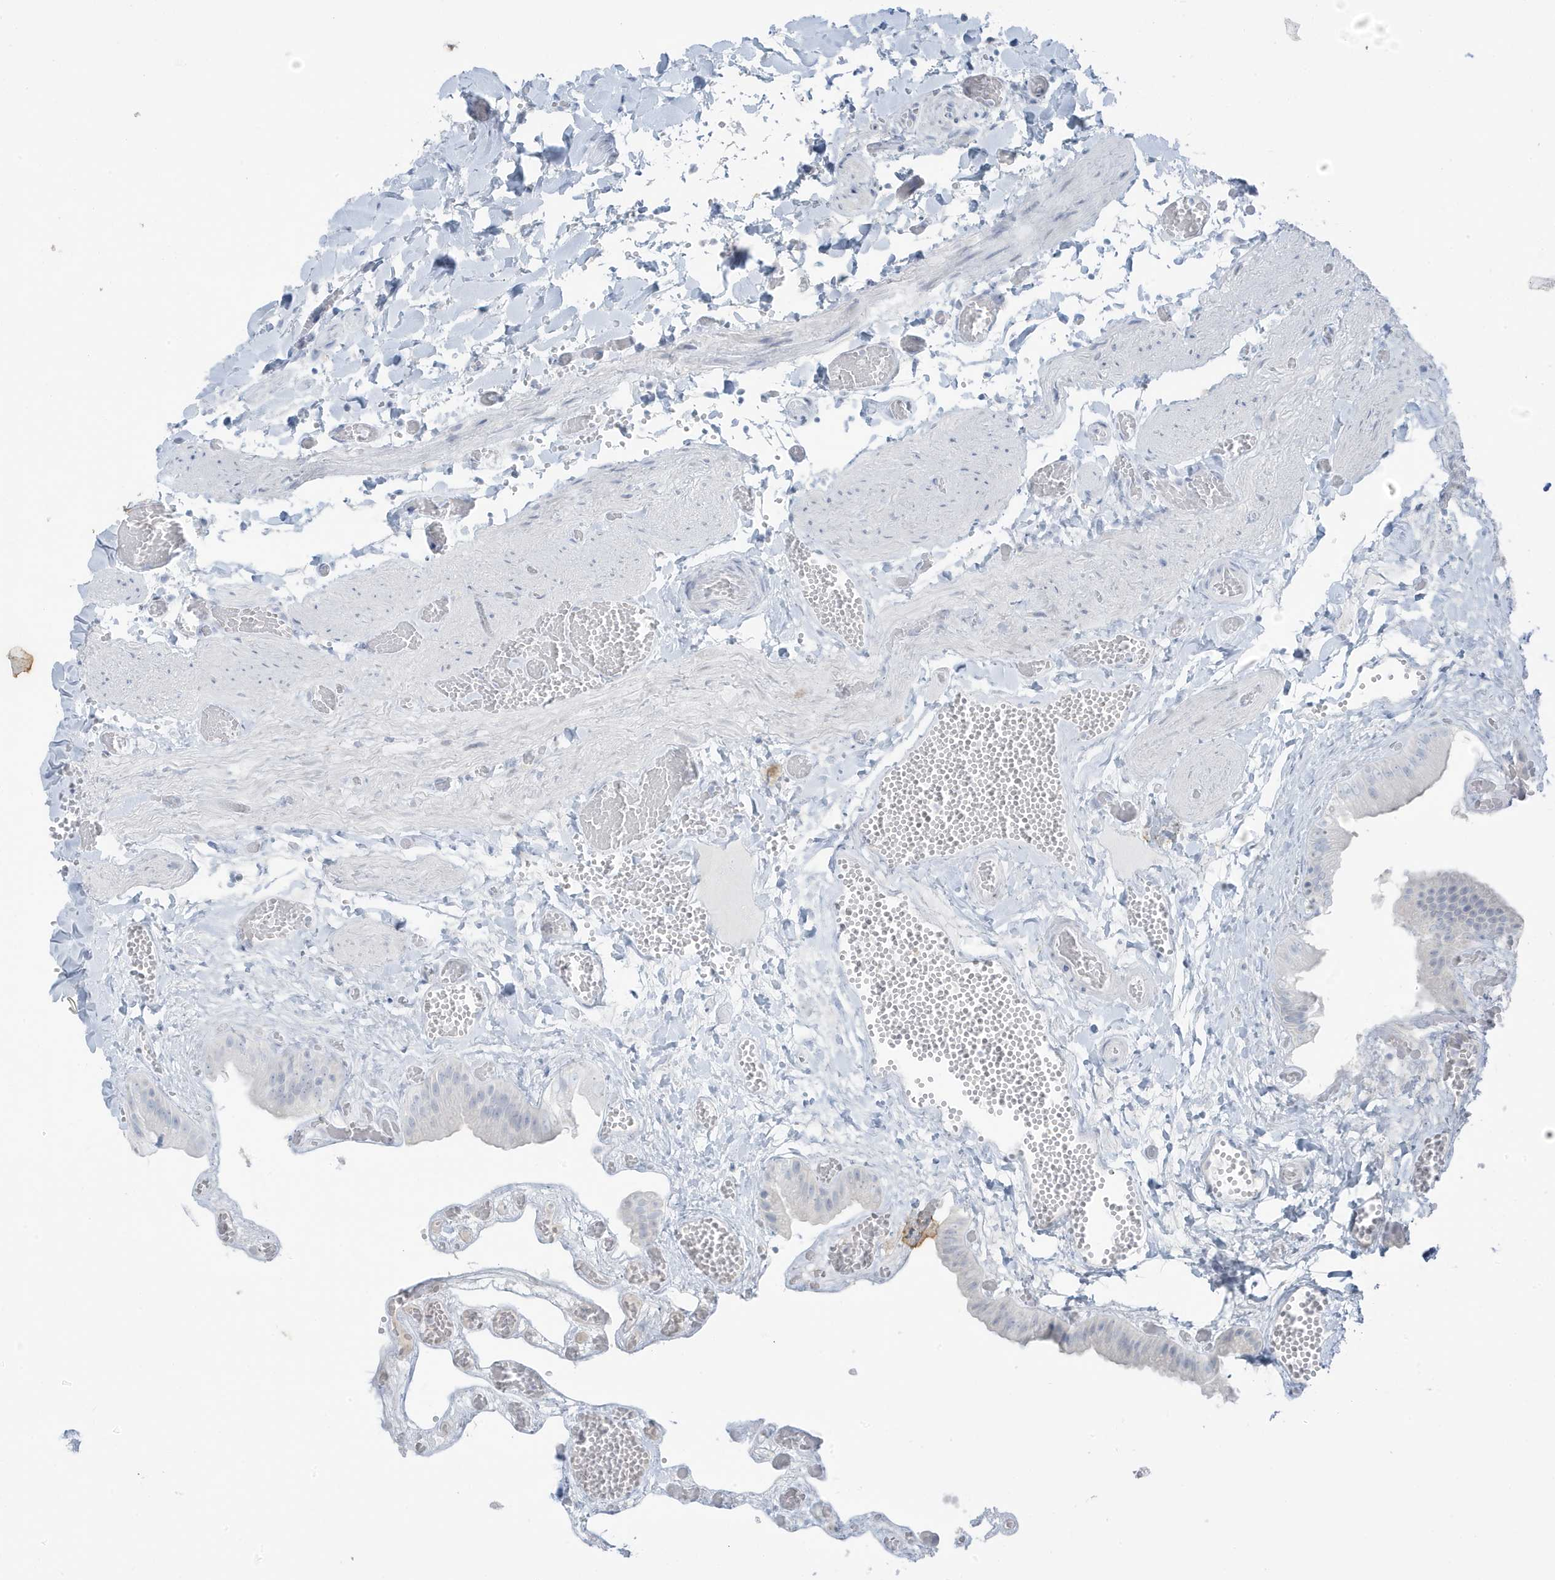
{"staining": {"intensity": "negative", "quantity": "none", "location": "none"}, "tissue": "gallbladder", "cell_type": "Glandular cells", "image_type": "normal", "snomed": [{"axis": "morphology", "description": "Normal tissue, NOS"}, {"axis": "topography", "description": "Gallbladder"}], "caption": "DAB immunohistochemical staining of benign human gallbladder reveals no significant positivity in glandular cells.", "gene": "ZFP64", "patient": {"sex": "female", "age": 64}}